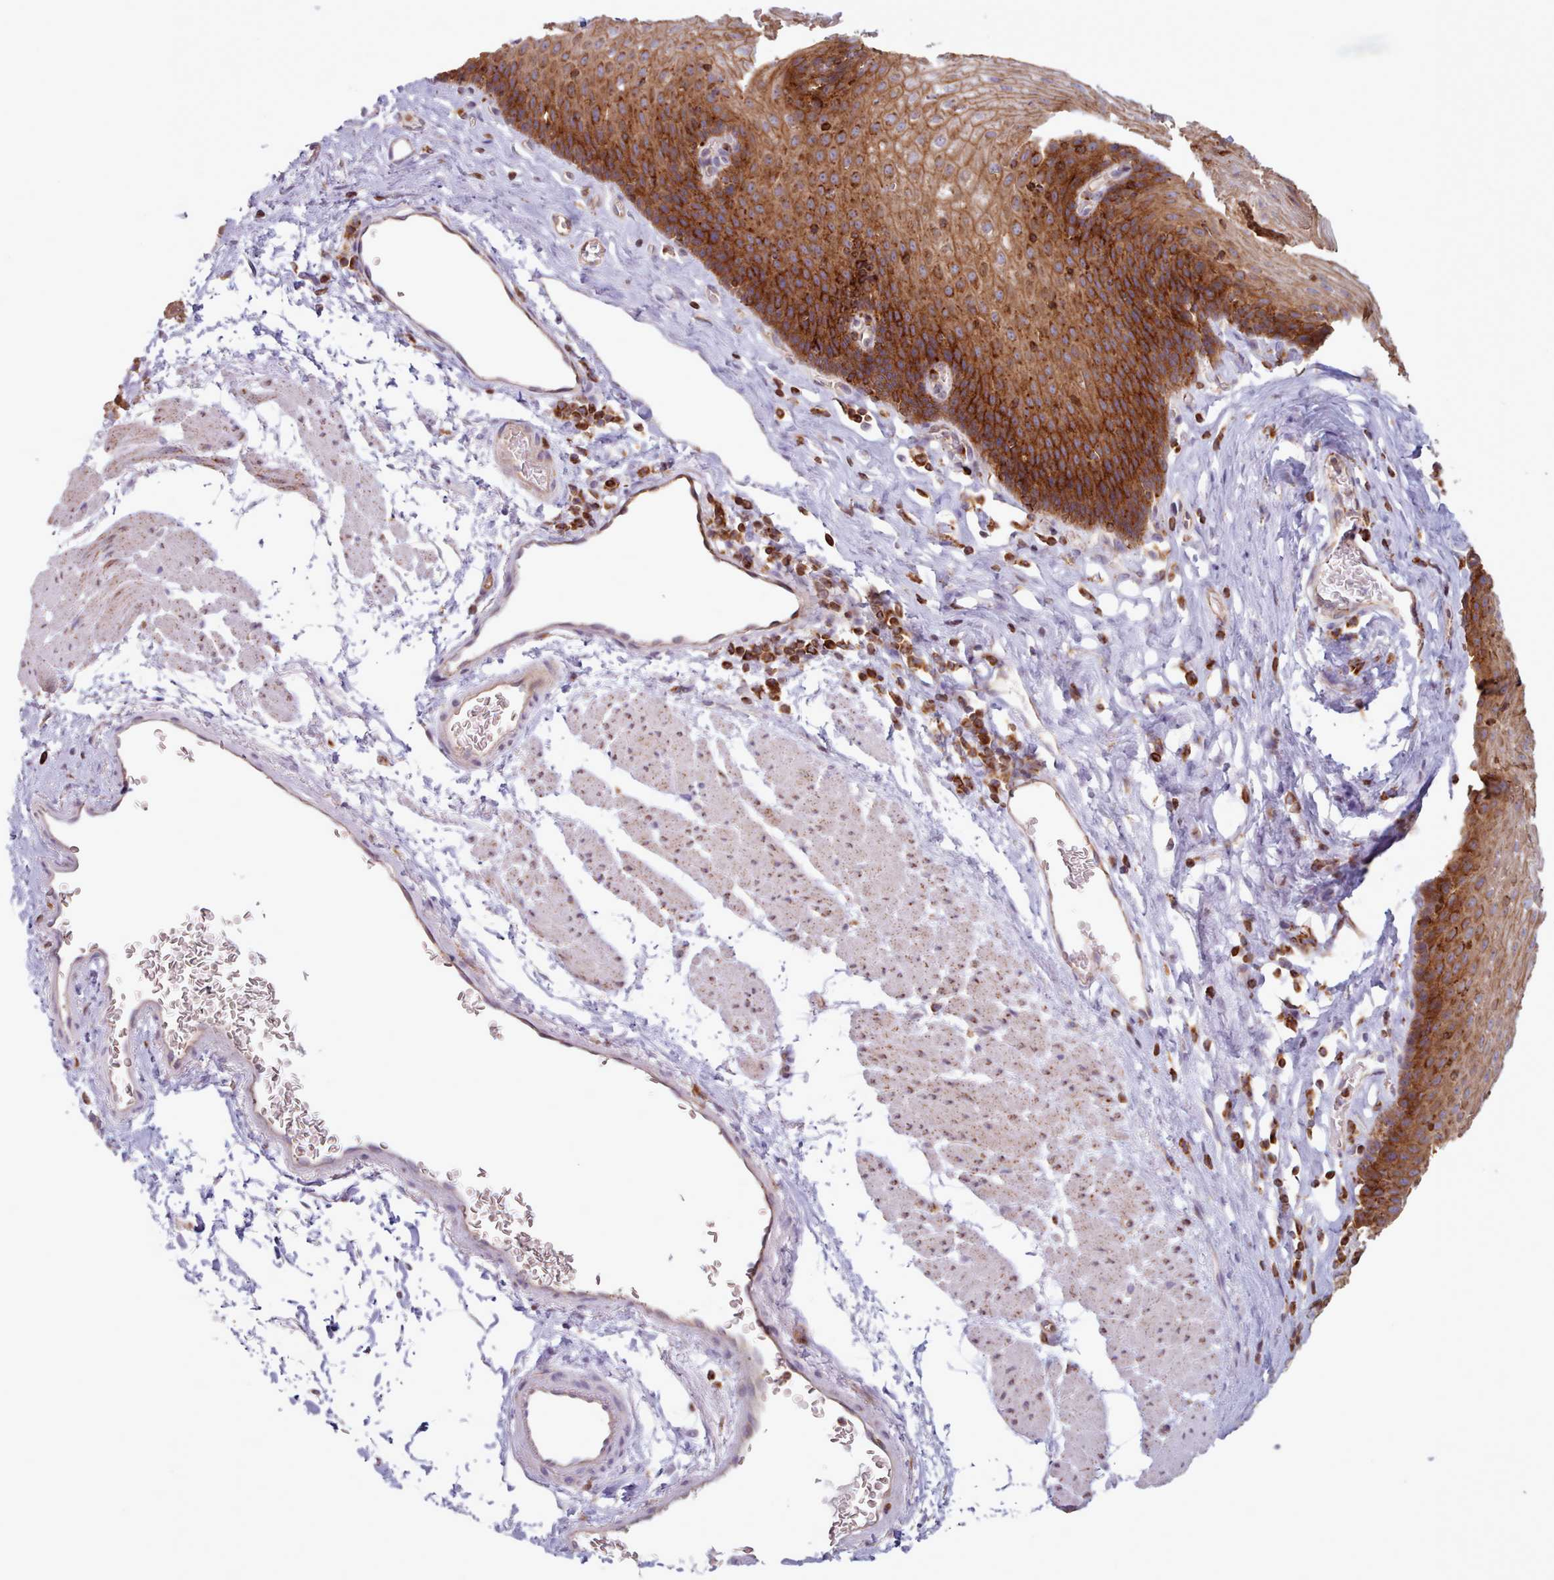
{"staining": {"intensity": "strong", "quantity": ">75%", "location": "cytoplasmic/membranous"}, "tissue": "esophagus", "cell_type": "Squamous epithelial cells", "image_type": "normal", "snomed": [{"axis": "morphology", "description": "Normal tissue, NOS"}, {"axis": "topography", "description": "Esophagus"}], "caption": "Esophagus stained with DAB (3,3'-diaminobenzidine) immunohistochemistry (IHC) demonstrates high levels of strong cytoplasmic/membranous staining in about >75% of squamous epithelial cells. The staining is performed using DAB (3,3'-diaminobenzidine) brown chromogen to label protein expression. The nuclei are counter-stained blue using hematoxylin.", "gene": "CRYBG1", "patient": {"sex": "female", "age": 66}}